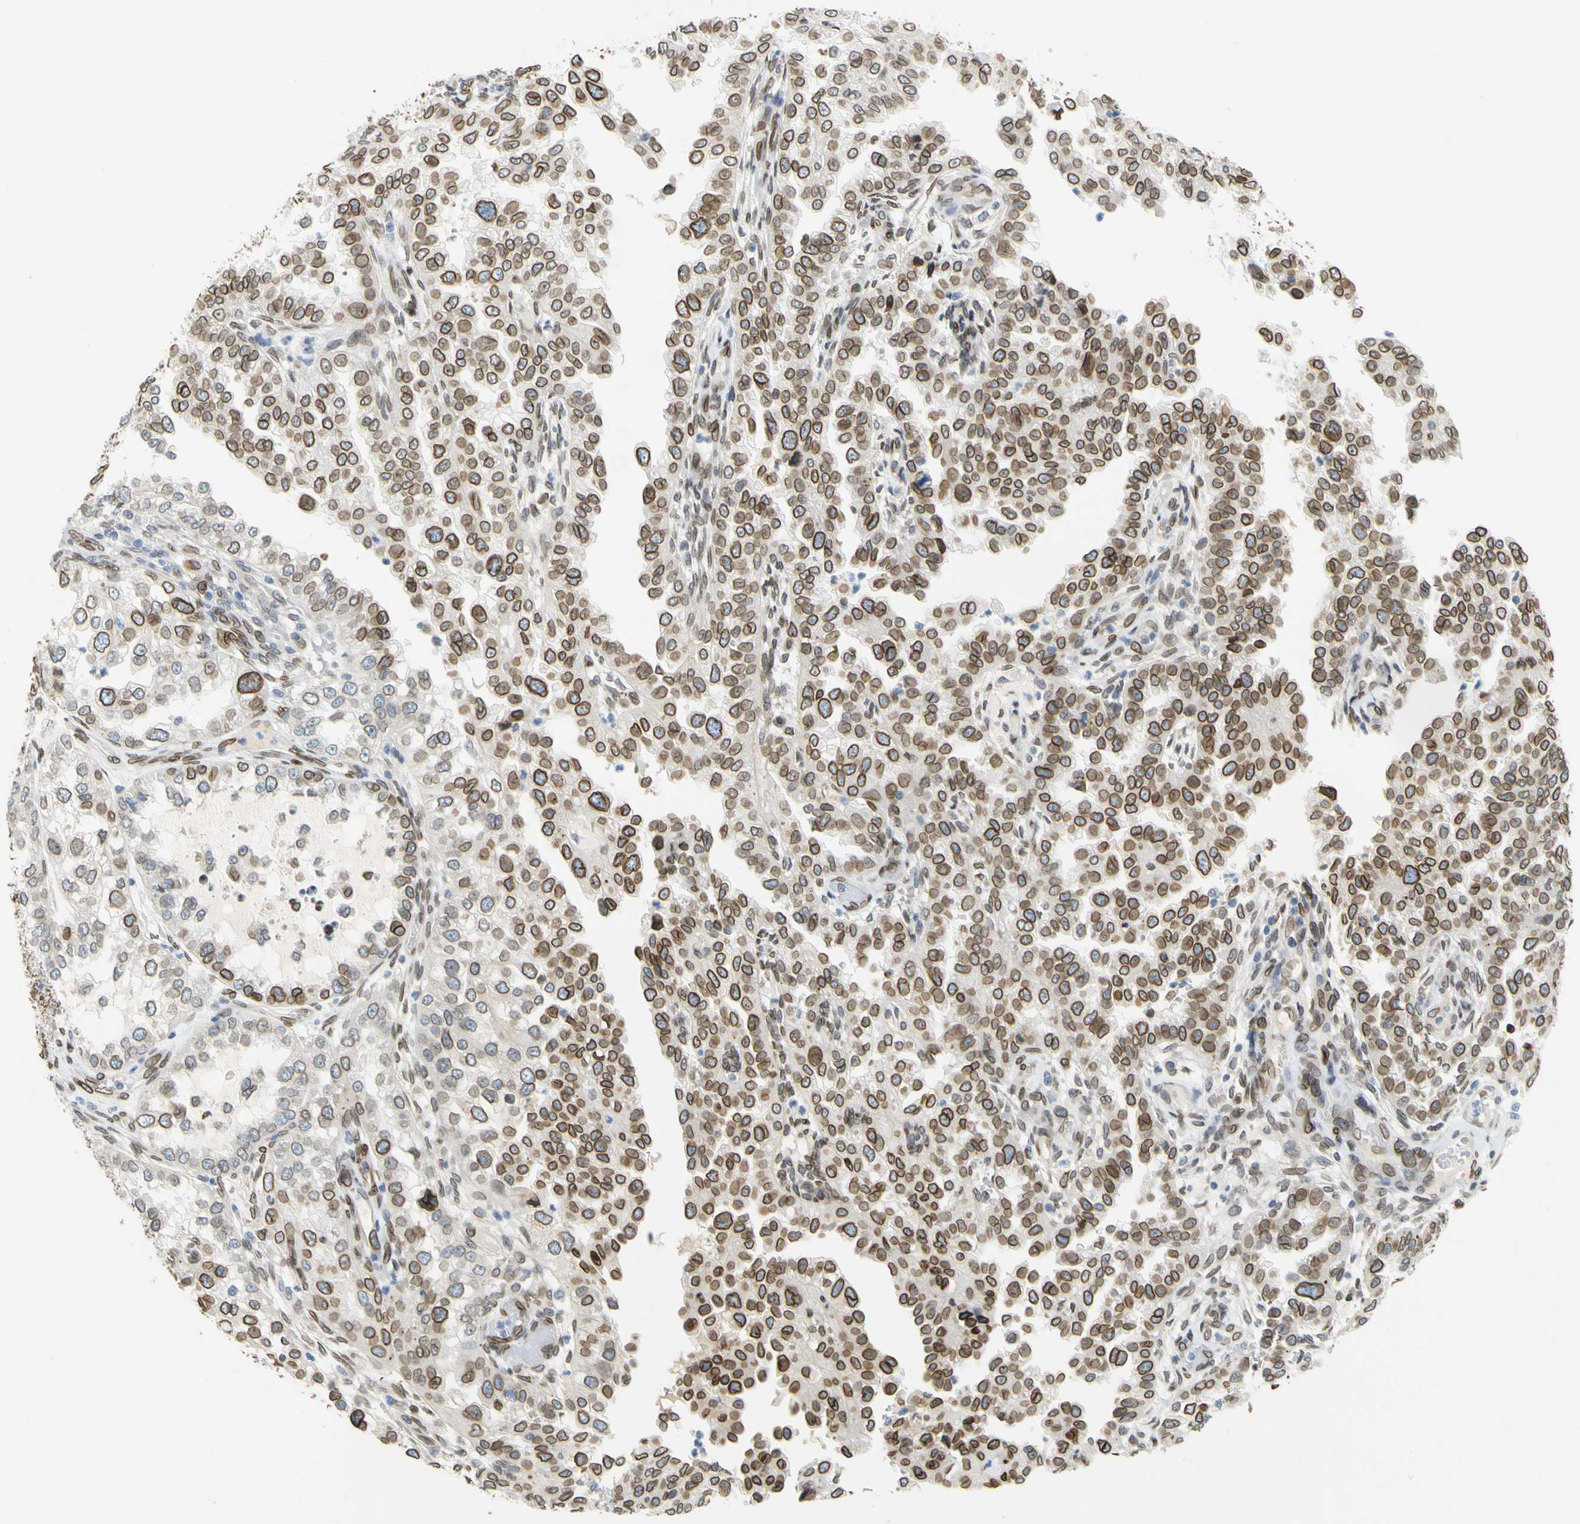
{"staining": {"intensity": "strong", "quantity": ">75%", "location": "cytoplasmic/membranous,nuclear"}, "tissue": "endometrial cancer", "cell_type": "Tumor cells", "image_type": "cancer", "snomed": [{"axis": "morphology", "description": "Adenocarcinoma, NOS"}, {"axis": "topography", "description": "Endometrium"}], "caption": "DAB (3,3'-diaminobenzidine) immunohistochemical staining of endometrial cancer (adenocarcinoma) demonstrates strong cytoplasmic/membranous and nuclear protein positivity in about >75% of tumor cells.", "gene": "SUN1", "patient": {"sex": "female", "age": 85}}